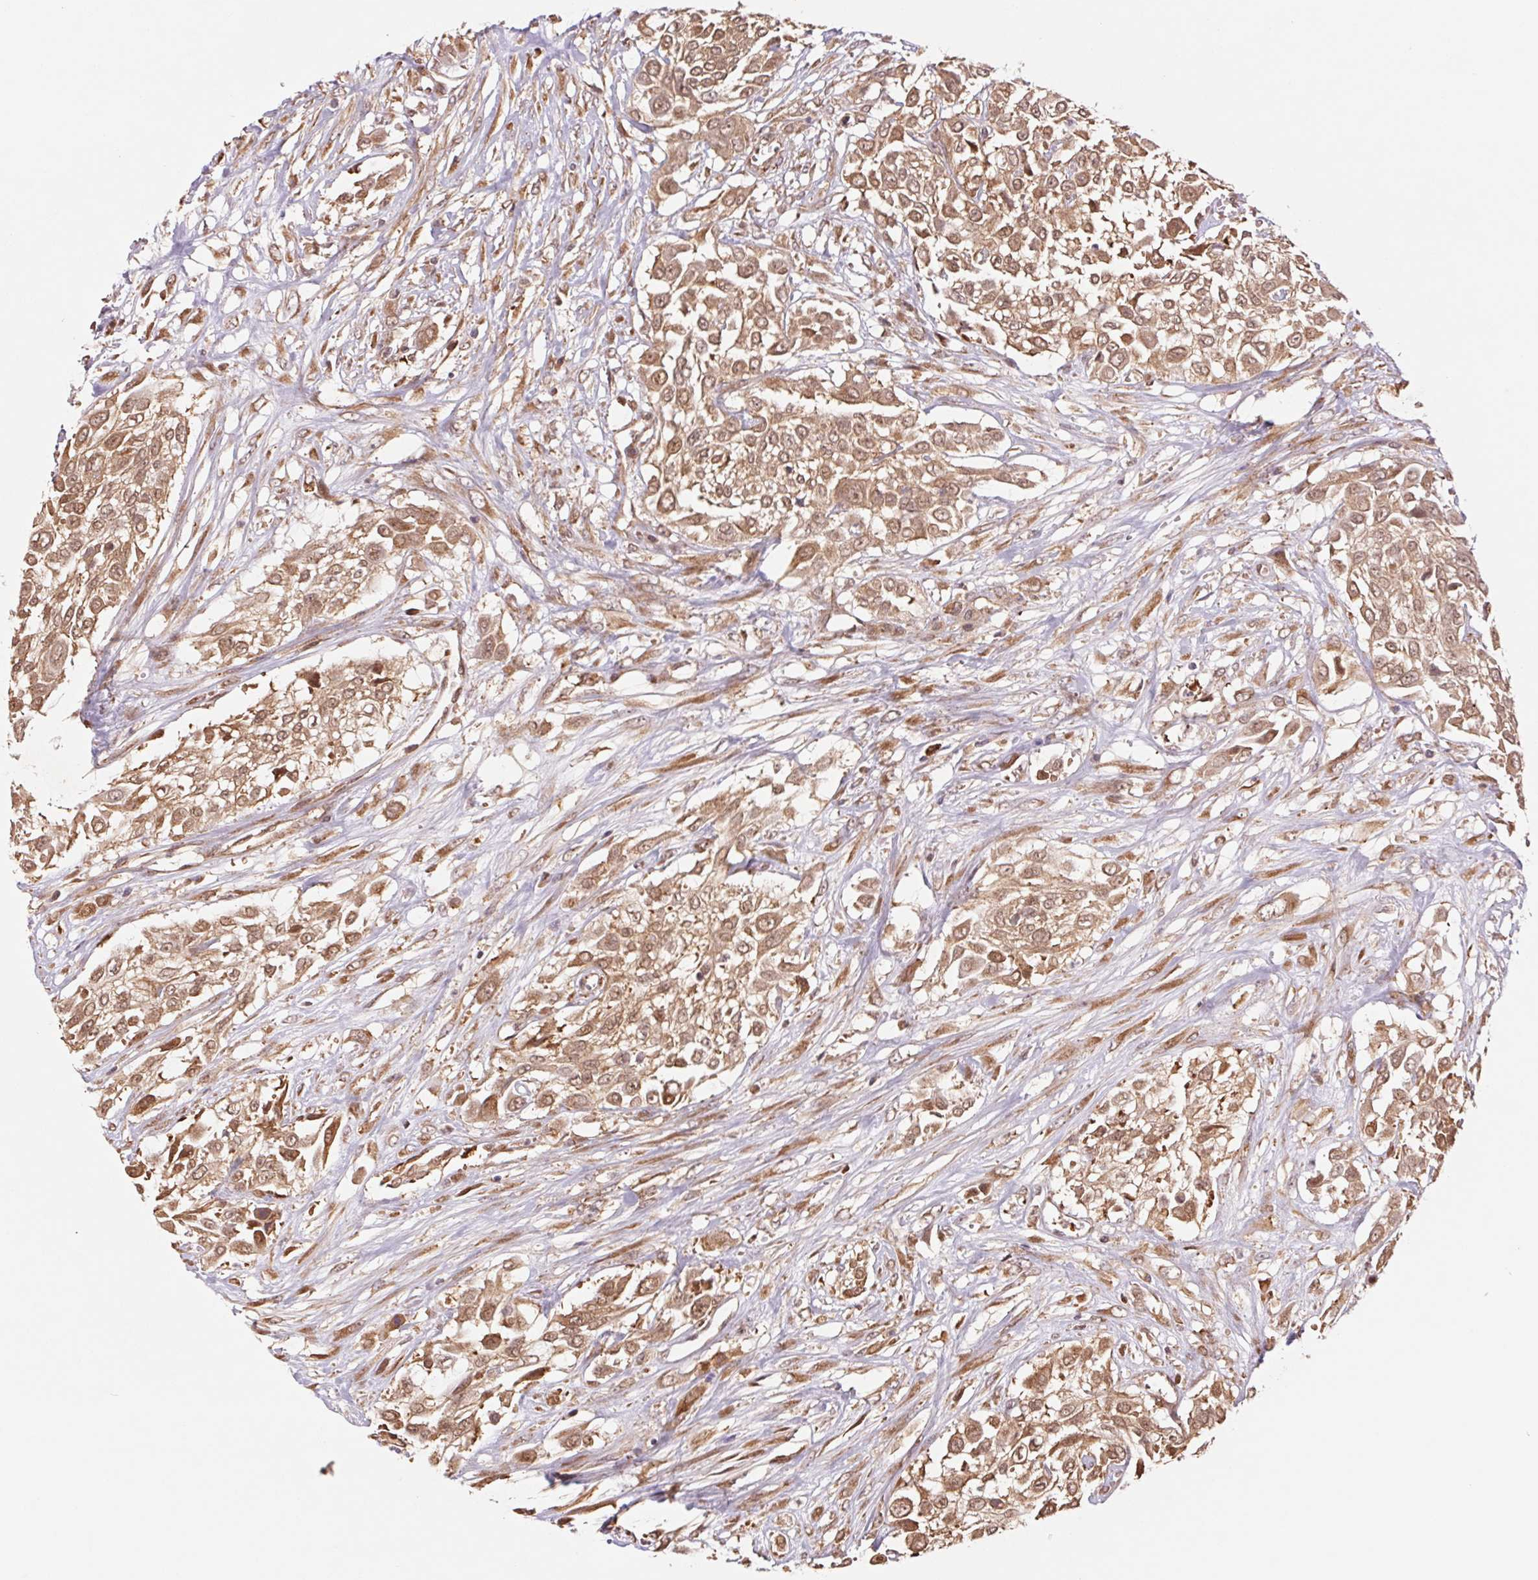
{"staining": {"intensity": "moderate", "quantity": ">75%", "location": "cytoplasmic/membranous,nuclear"}, "tissue": "urothelial cancer", "cell_type": "Tumor cells", "image_type": "cancer", "snomed": [{"axis": "morphology", "description": "Urothelial carcinoma, High grade"}, {"axis": "topography", "description": "Urinary bladder"}], "caption": "A medium amount of moderate cytoplasmic/membranous and nuclear expression is appreciated in approximately >75% of tumor cells in urothelial cancer tissue.", "gene": "RRM1", "patient": {"sex": "male", "age": 57}}